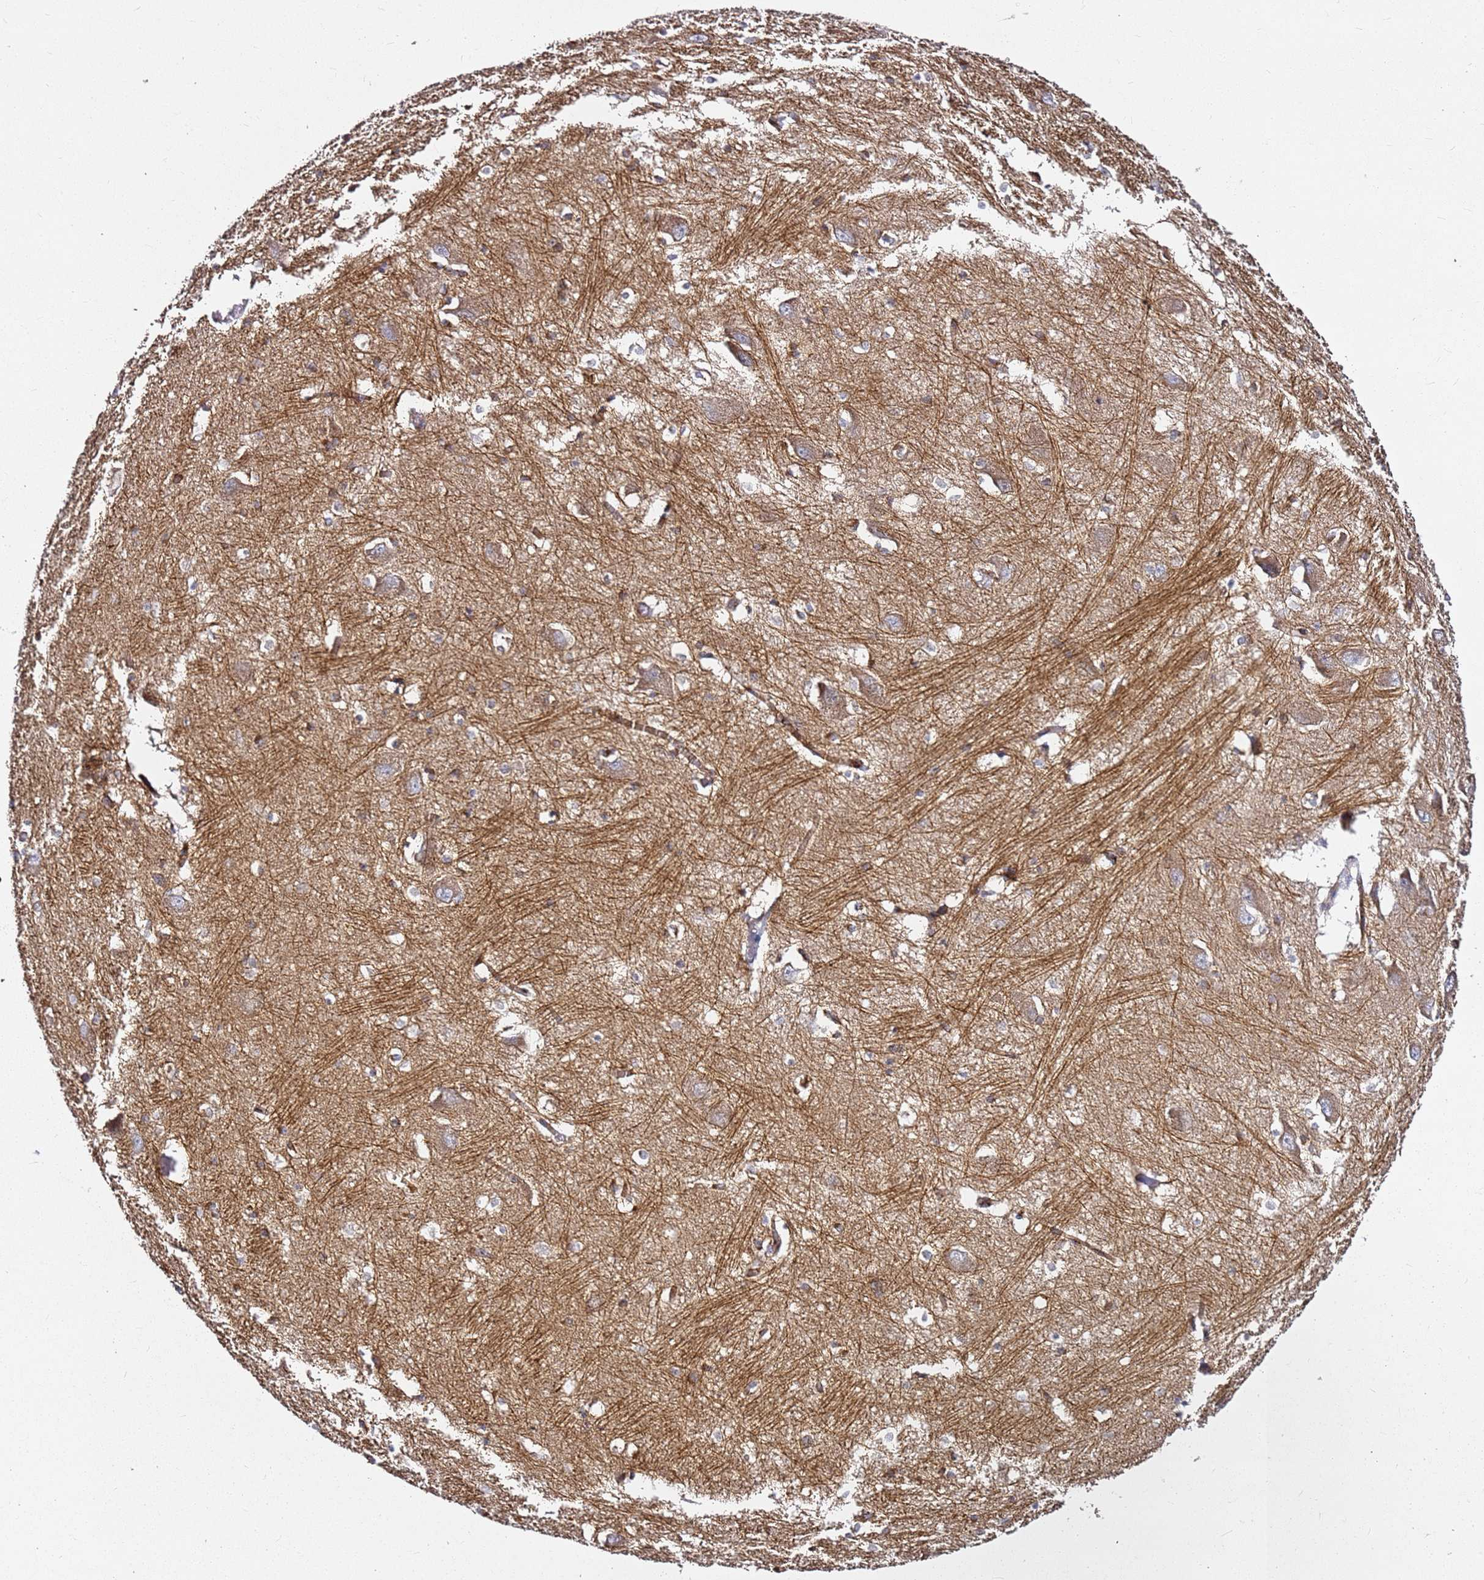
{"staining": {"intensity": "weak", "quantity": "<25%", "location": "cytoplasmic/membranous"}, "tissue": "caudate", "cell_type": "Glial cells", "image_type": "normal", "snomed": [{"axis": "morphology", "description": "Normal tissue, NOS"}, {"axis": "topography", "description": "Lateral ventricle wall"}], "caption": "DAB (3,3'-diaminobenzidine) immunohistochemical staining of benign human caudate exhibits no significant expression in glial cells. (DAB IHC, high magnification).", "gene": "KIF7", "patient": {"sex": "male", "age": 37}}